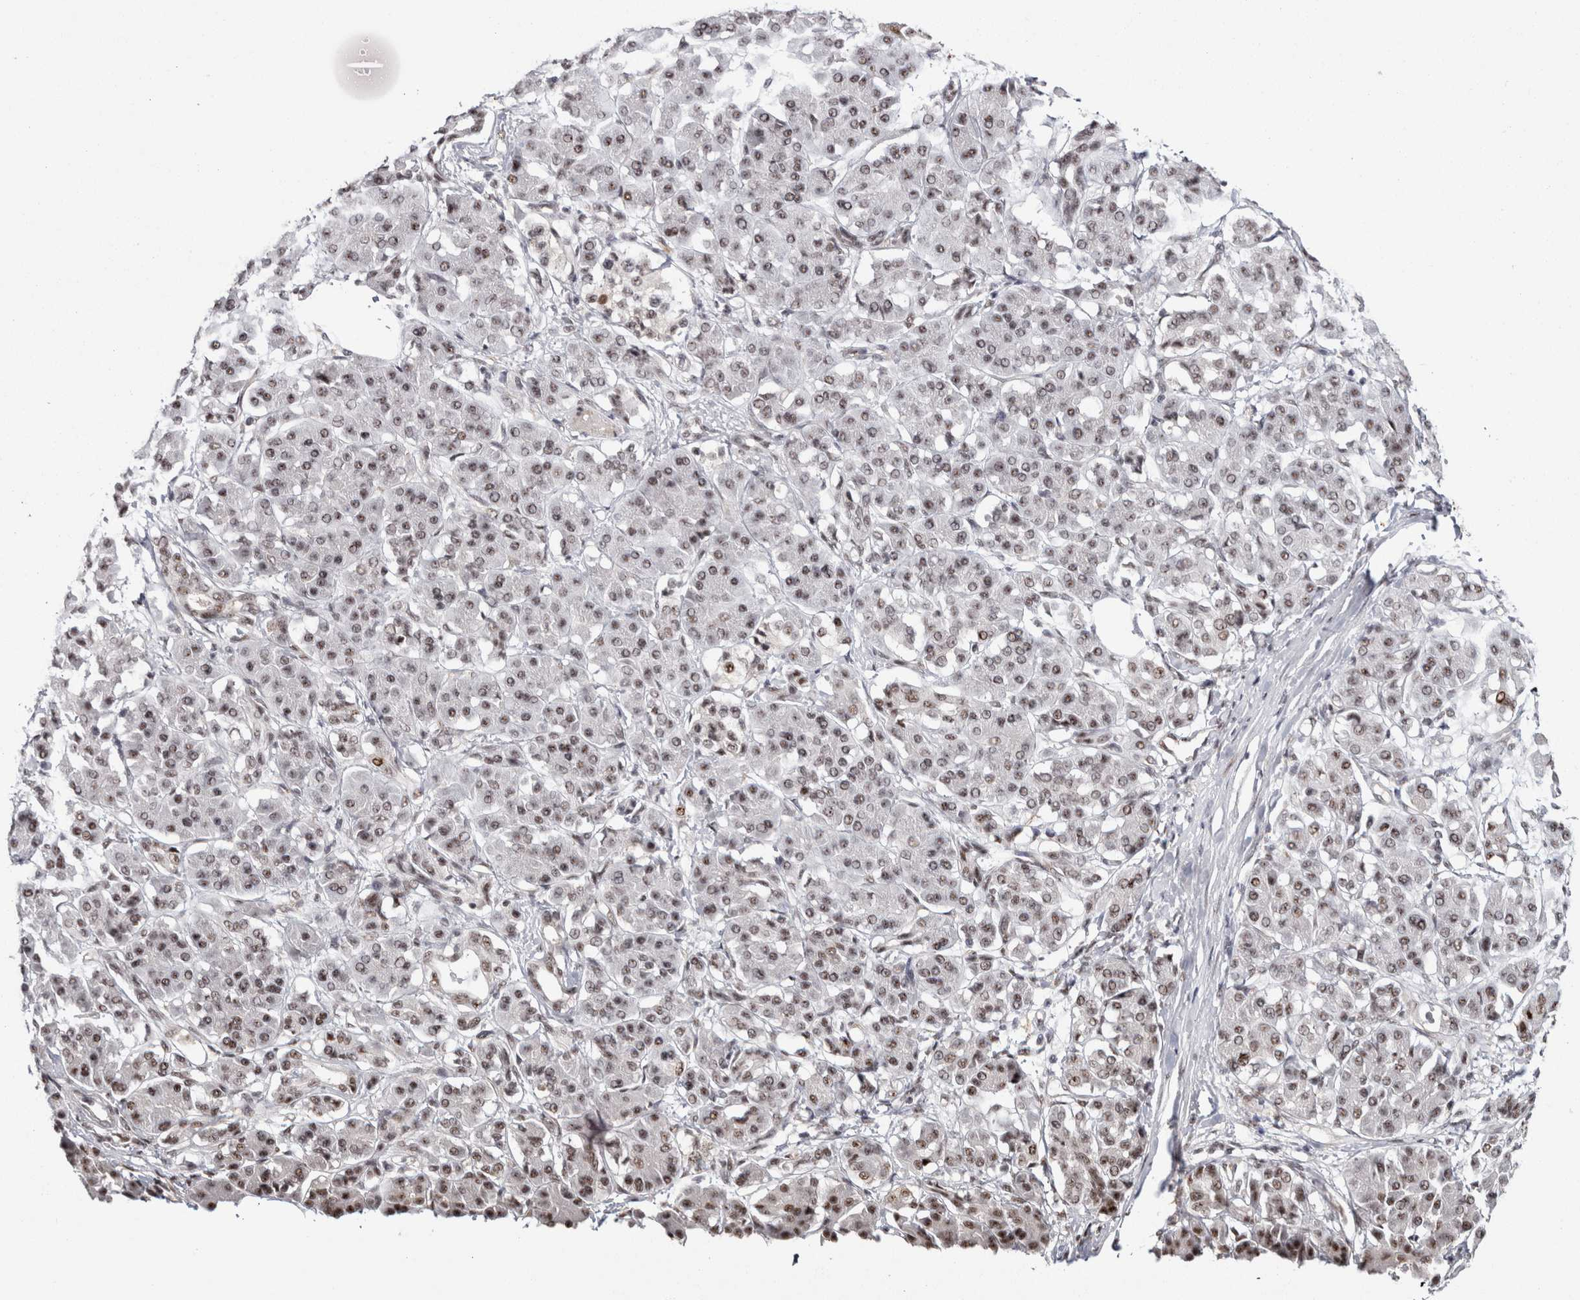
{"staining": {"intensity": "weak", "quantity": ">75%", "location": "nuclear"}, "tissue": "pancreatic cancer", "cell_type": "Tumor cells", "image_type": "cancer", "snomed": [{"axis": "morphology", "description": "Adenocarcinoma, NOS"}, {"axis": "topography", "description": "Pancreas"}], "caption": "Protein analysis of pancreatic cancer (adenocarcinoma) tissue demonstrates weak nuclear expression in approximately >75% of tumor cells. The protein is stained brown, and the nuclei are stained in blue (DAB (3,3'-diaminobenzidine) IHC with brightfield microscopy, high magnification).", "gene": "MKNK1", "patient": {"sex": "female", "age": 56}}